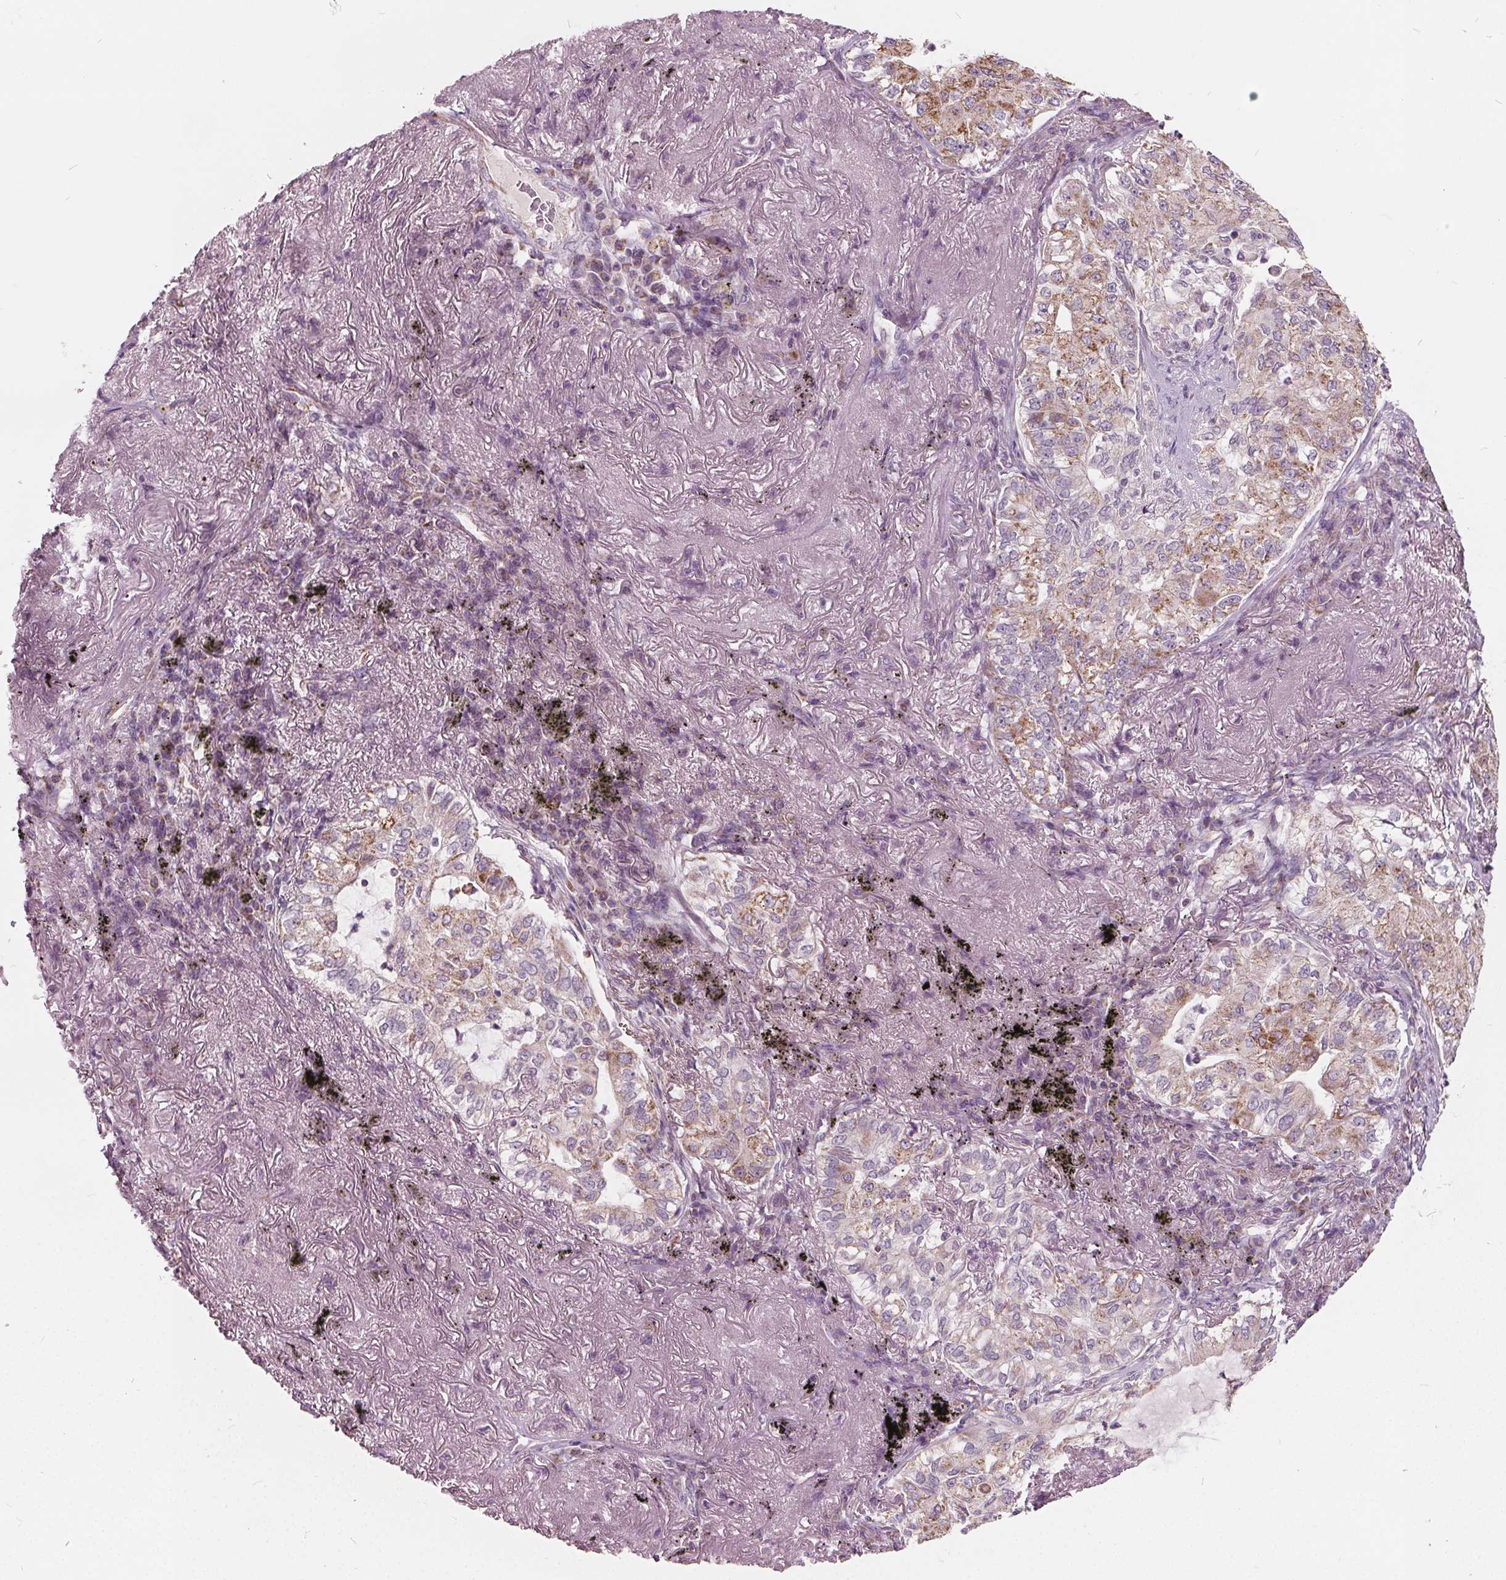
{"staining": {"intensity": "moderate", "quantity": "<25%", "location": "cytoplasmic/membranous"}, "tissue": "lung cancer", "cell_type": "Tumor cells", "image_type": "cancer", "snomed": [{"axis": "morphology", "description": "Adenocarcinoma, NOS"}, {"axis": "topography", "description": "Lung"}], "caption": "Lung adenocarcinoma tissue exhibits moderate cytoplasmic/membranous expression in about <25% of tumor cells, visualized by immunohistochemistry. The staining was performed using DAB, with brown indicating positive protein expression. Nuclei are stained blue with hematoxylin.", "gene": "ECI2", "patient": {"sex": "female", "age": 73}}